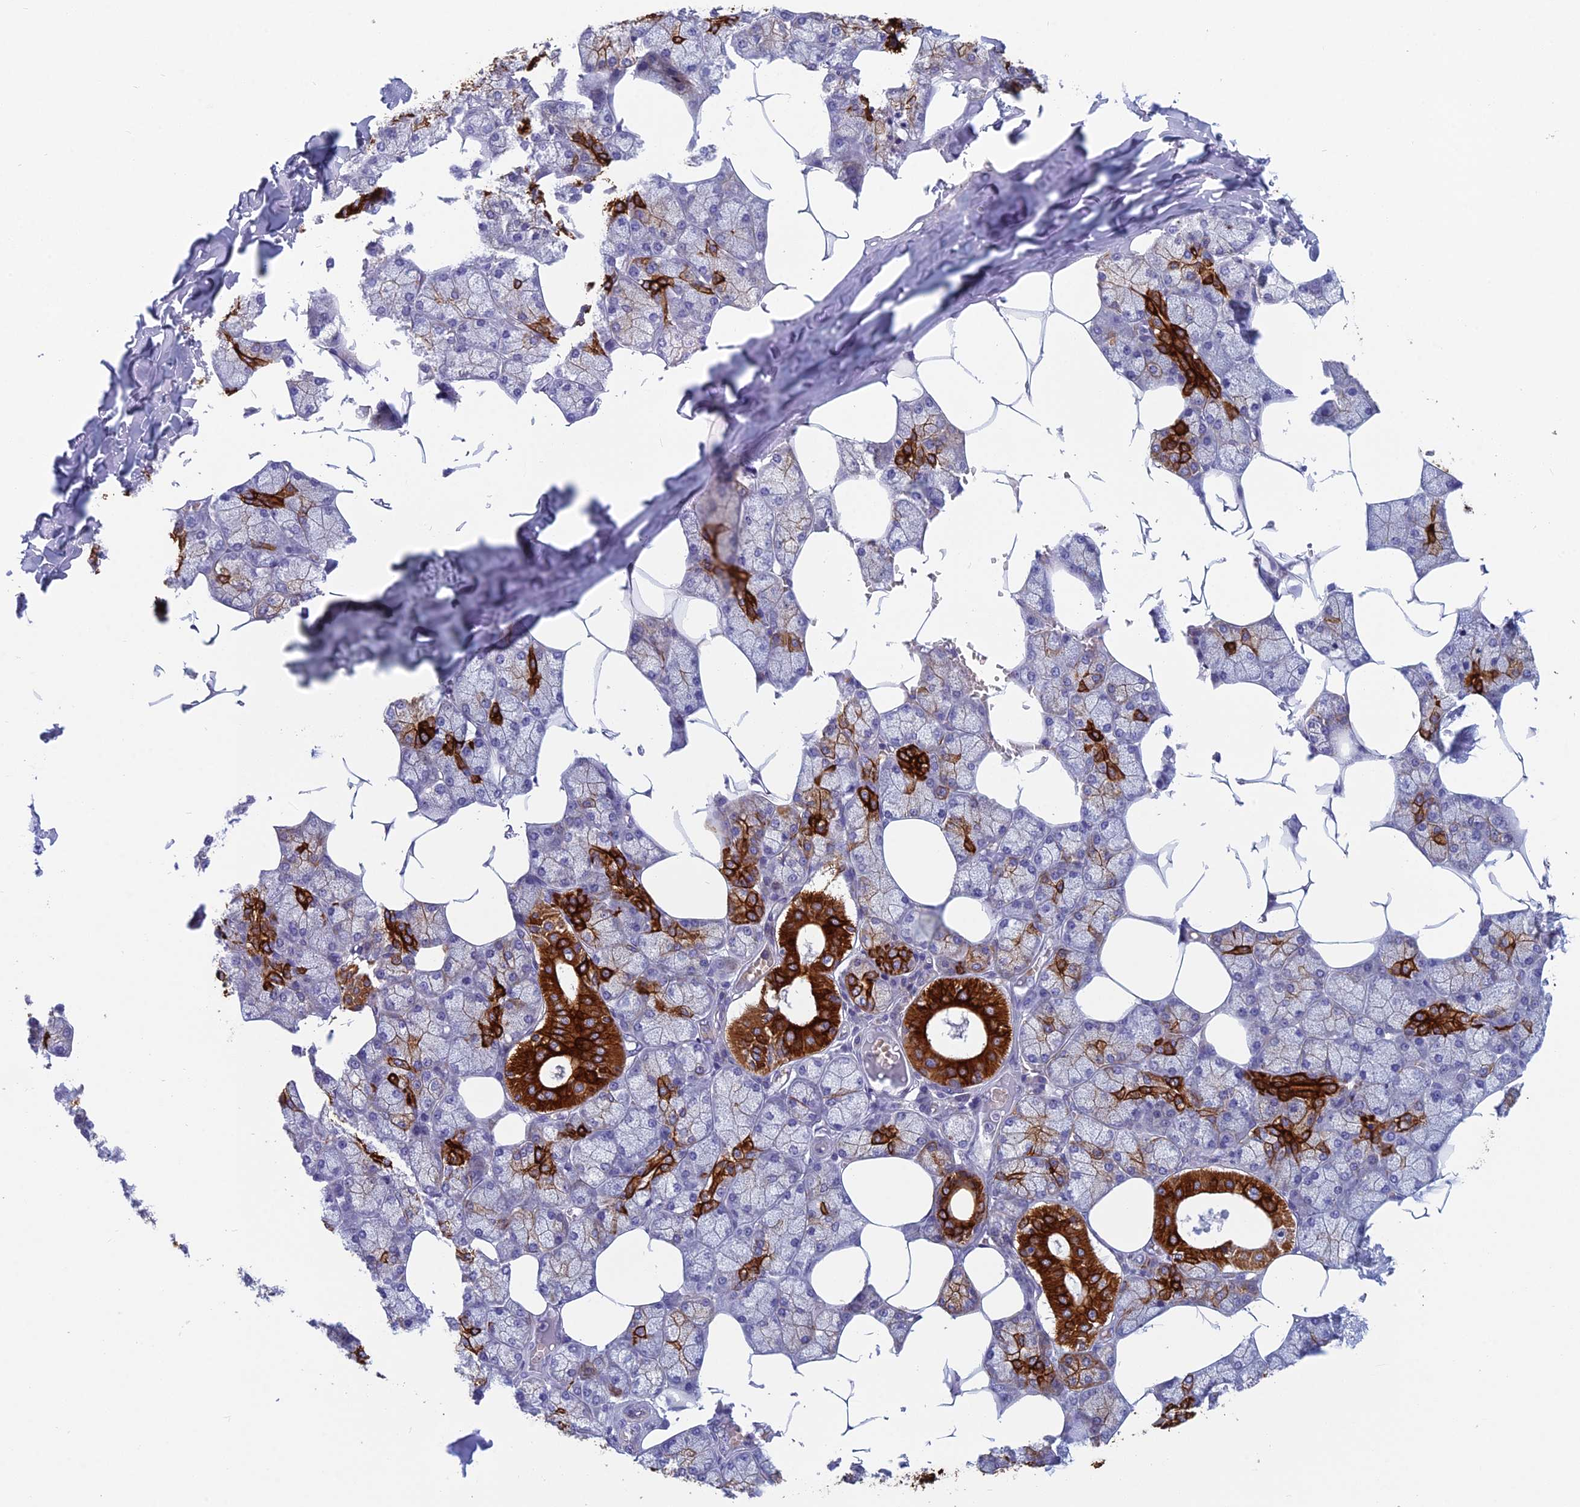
{"staining": {"intensity": "strong", "quantity": "25%-75%", "location": "cytoplasmic/membranous"}, "tissue": "salivary gland", "cell_type": "Glandular cells", "image_type": "normal", "snomed": [{"axis": "morphology", "description": "Normal tissue, NOS"}, {"axis": "topography", "description": "Salivary gland"}], "caption": "Protein positivity by immunohistochemistry (IHC) exhibits strong cytoplasmic/membranous staining in about 25%-75% of glandular cells in benign salivary gland.", "gene": "RBM41", "patient": {"sex": "male", "age": 62}}